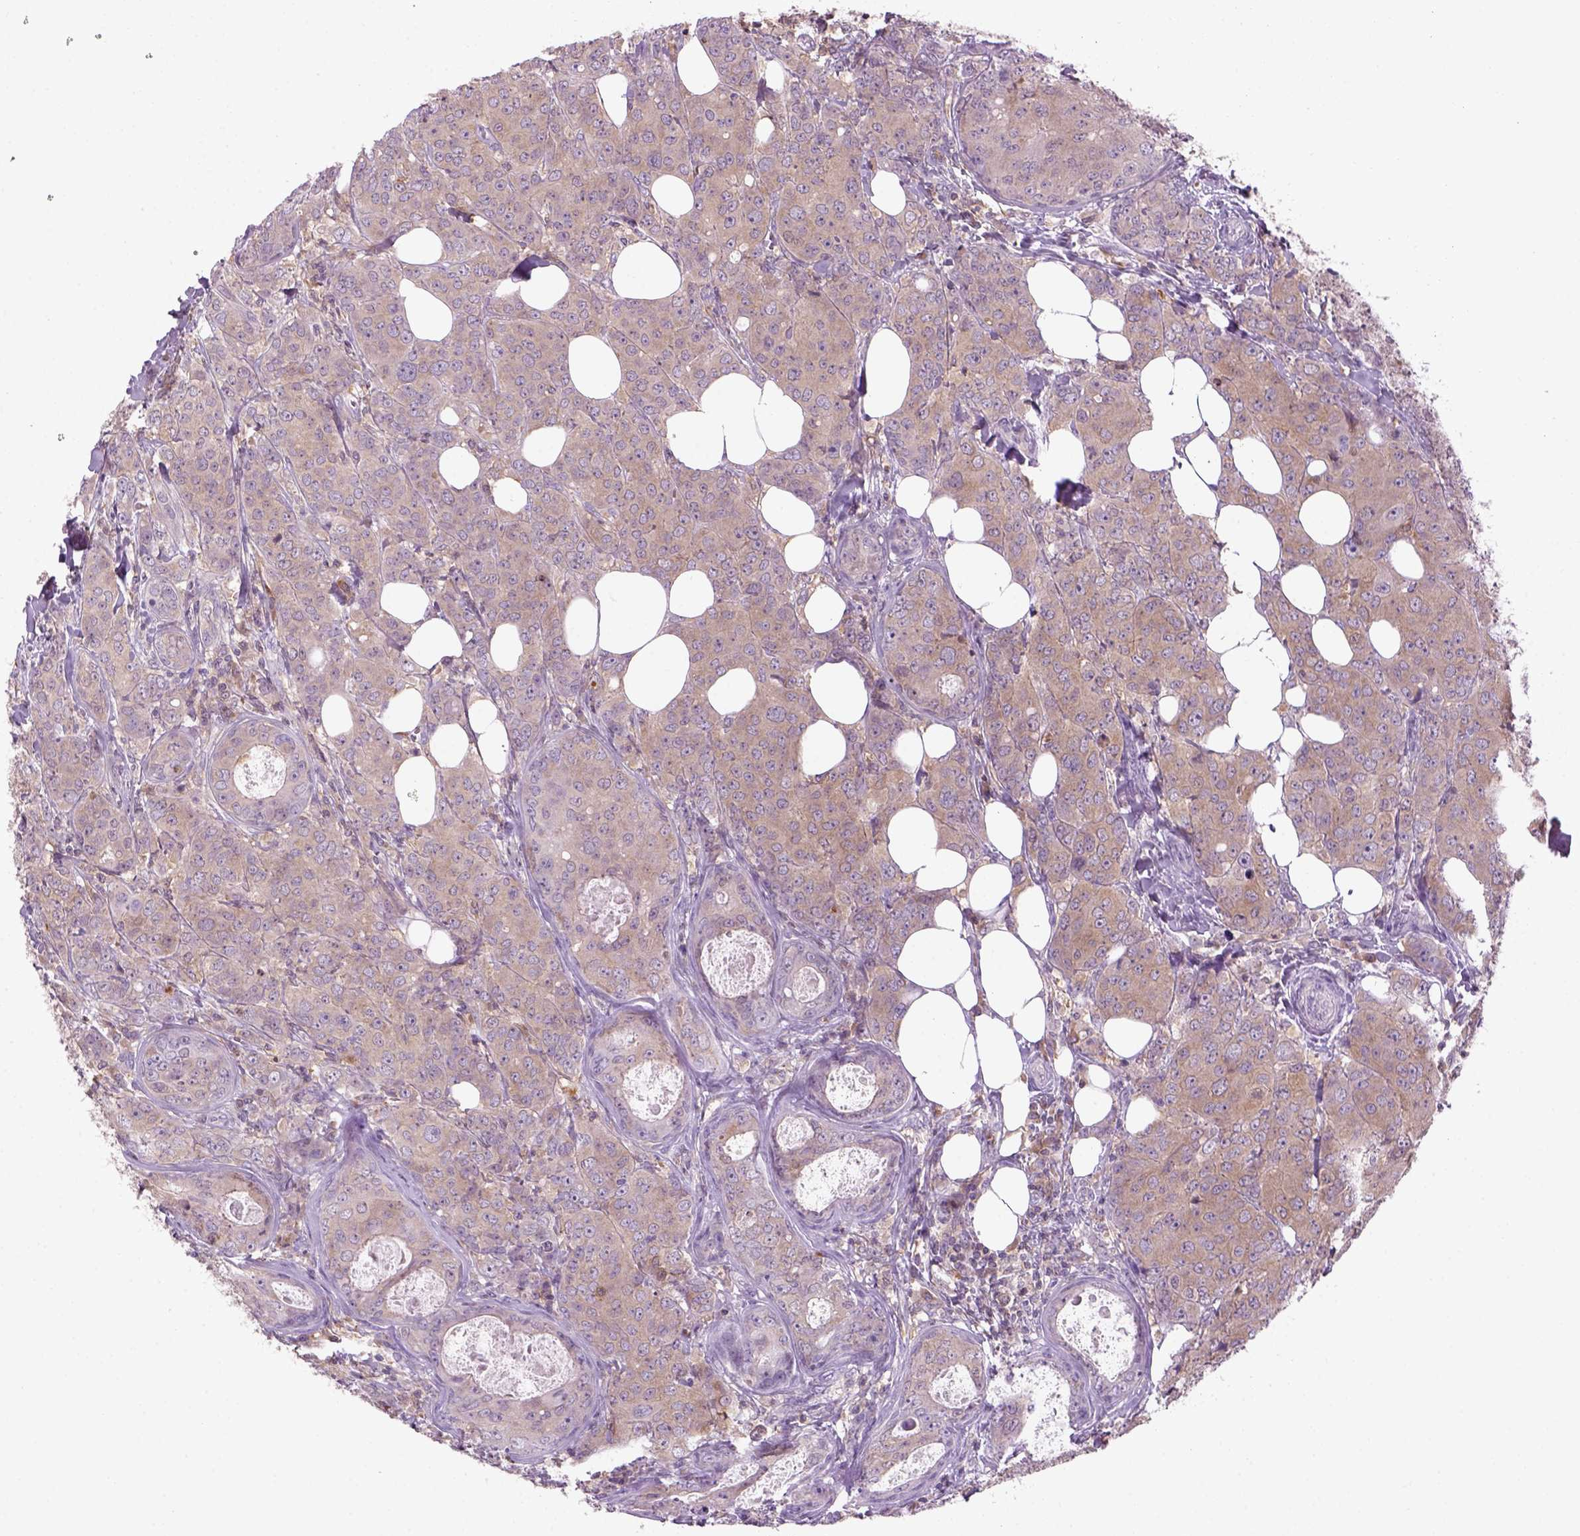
{"staining": {"intensity": "weak", "quantity": ">75%", "location": "cytoplasmic/membranous"}, "tissue": "breast cancer", "cell_type": "Tumor cells", "image_type": "cancer", "snomed": [{"axis": "morphology", "description": "Duct carcinoma"}, {"axis": "topography", "description": "Breast"}], "caption": "This is a photomicrograph of IHC staining of invasive ductal carcinoma (breast), which shows weak positivity in the cytoplasmic/membranous of tumor cells.", "gene": "GOT1", "patient": {"sex": "female", "age": 43}}